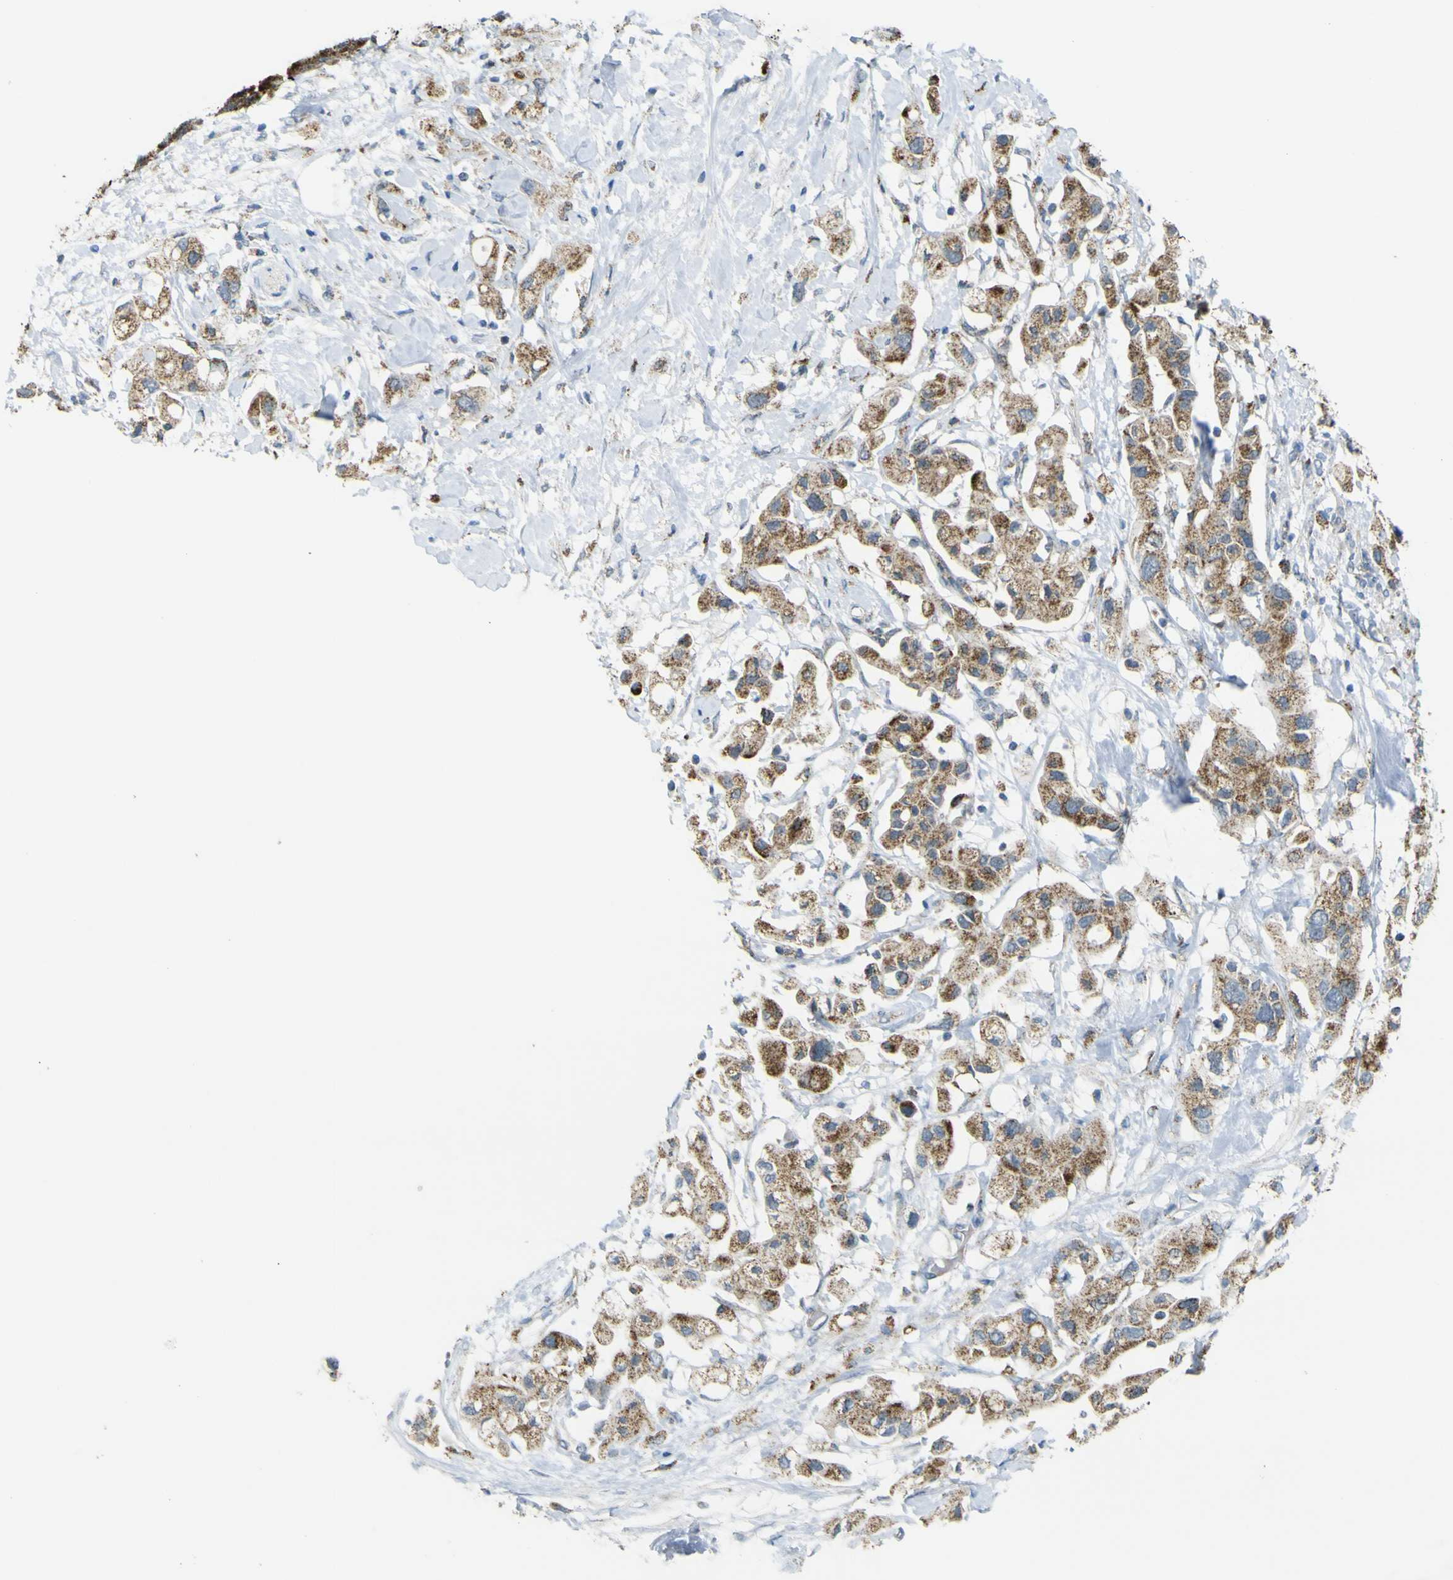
{"staining": {"intensity": "moderate", "quantity": ">75%", "location": "cytoplasmic/membranous"}, "tissue": "pancreatic cancer", "cell_type": "Tumor cells", "image_type": "cancer", "snomed": [{"axis": "morphology", "description": "Adenocarcinoma, NOS"}, {"axis": "topography", "description": "Pancreas"}], "caption": "High-magnification brightfield microscopy of adenocarcinoma (pancreatic) stained with DAB (3,3'-diaminobenzidine) (brown) and counterstained with hematoxylin (blue). tumor cells exhibit moderate cytoplasmic/membranous positivity is present in approximately>75% of cells.", "gene": "ACBD5", "patient": {"sex": "female", "age": 56}}